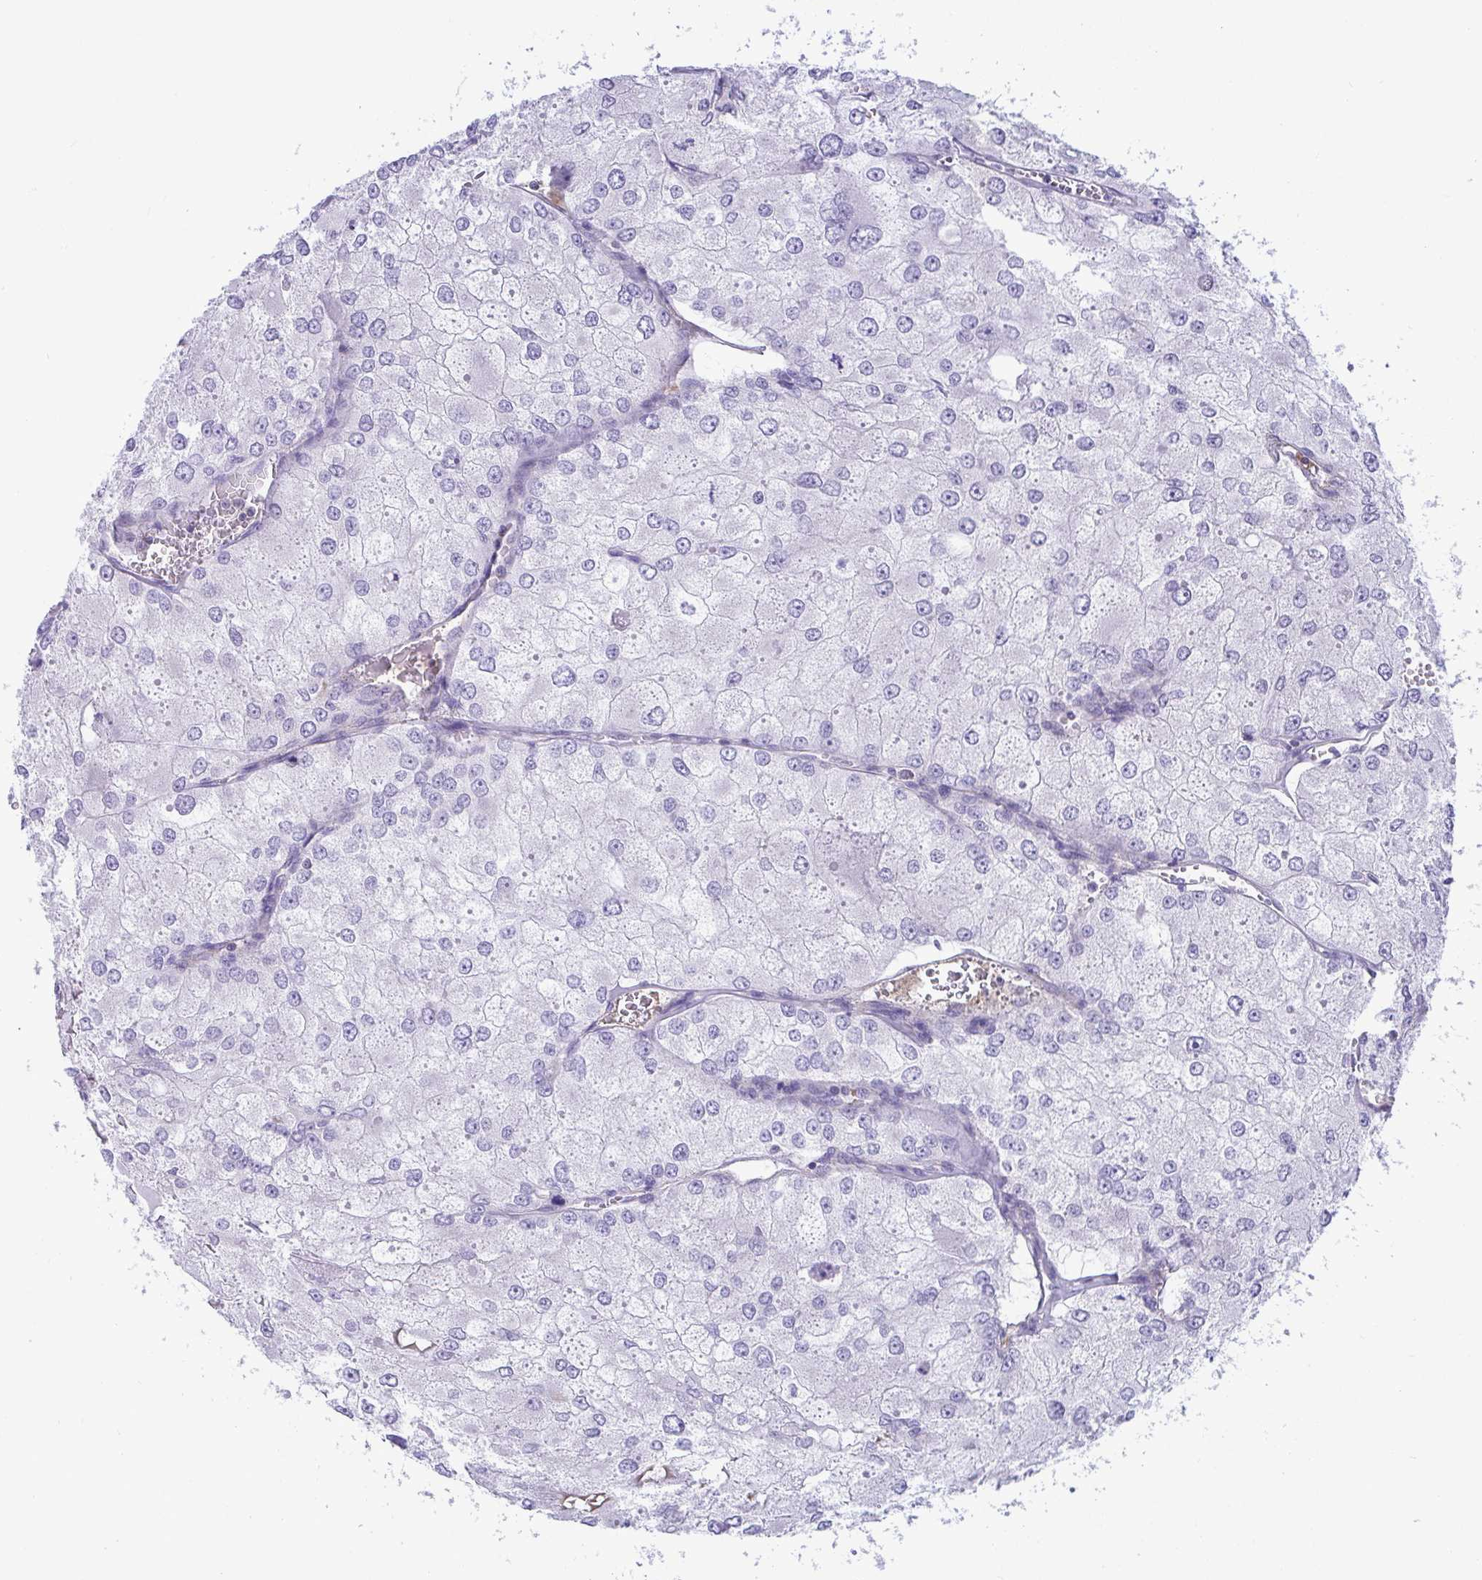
{"staining": {"intensity": "negative", "quantity": "none", "location": "none"}, "tissue": "renal cancer", "cell_type": "Tumor cells", "image_type": "cancer", "snomed": [{"axis": "morphology", "description": "Adenocarcinoma, NOS"}, {"axis": "topography", "description": "Kidney"}], "caption": "A photomicrograph of renal adenocarcinoma stained for a protein demonstrates no brown staining in tumor cells.", "gene": "PLA2G12B", "patient": {"sex": "female", "age": 70}}